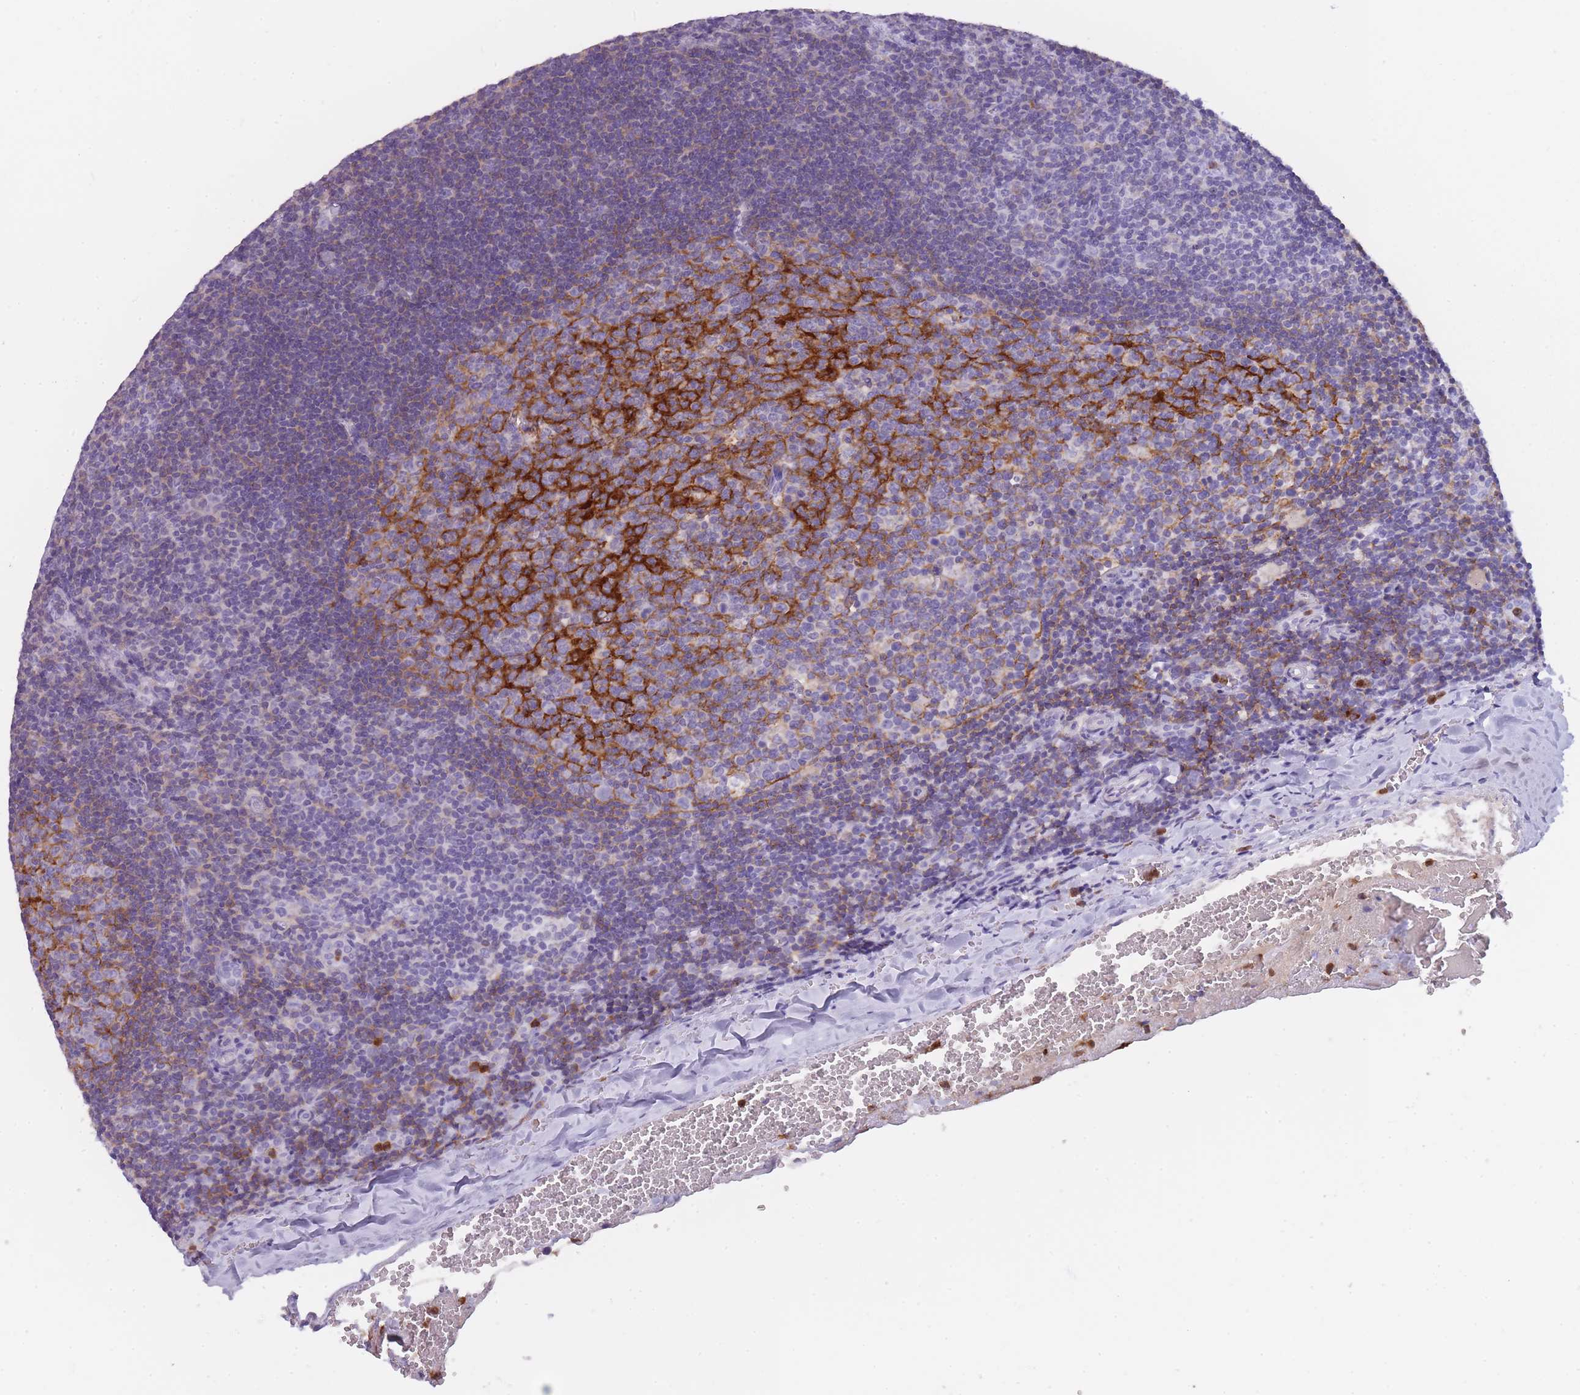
{"staining": {"intensity": "strong", "quantity": "<25%", "location": "cytoplasmic/membranous"}, "tissue": "tonsil", "cell_type": "Germinal center cells", "image_type": "normal", "snomed": [{"axis": "morphology", "description": "Normal tissue, NOS"}, {"axis": "topography", "description": "Tonsil"}], "caption": "Benign tonsil was stained to show a protein in brown. There is medium levels of strong cytoplasmic/membranous positivity in about <25% of germinal center cells. Nuclei are stained in blue.", "gene": "CR1L", "patient": {"sex": "male", "age": 17}}